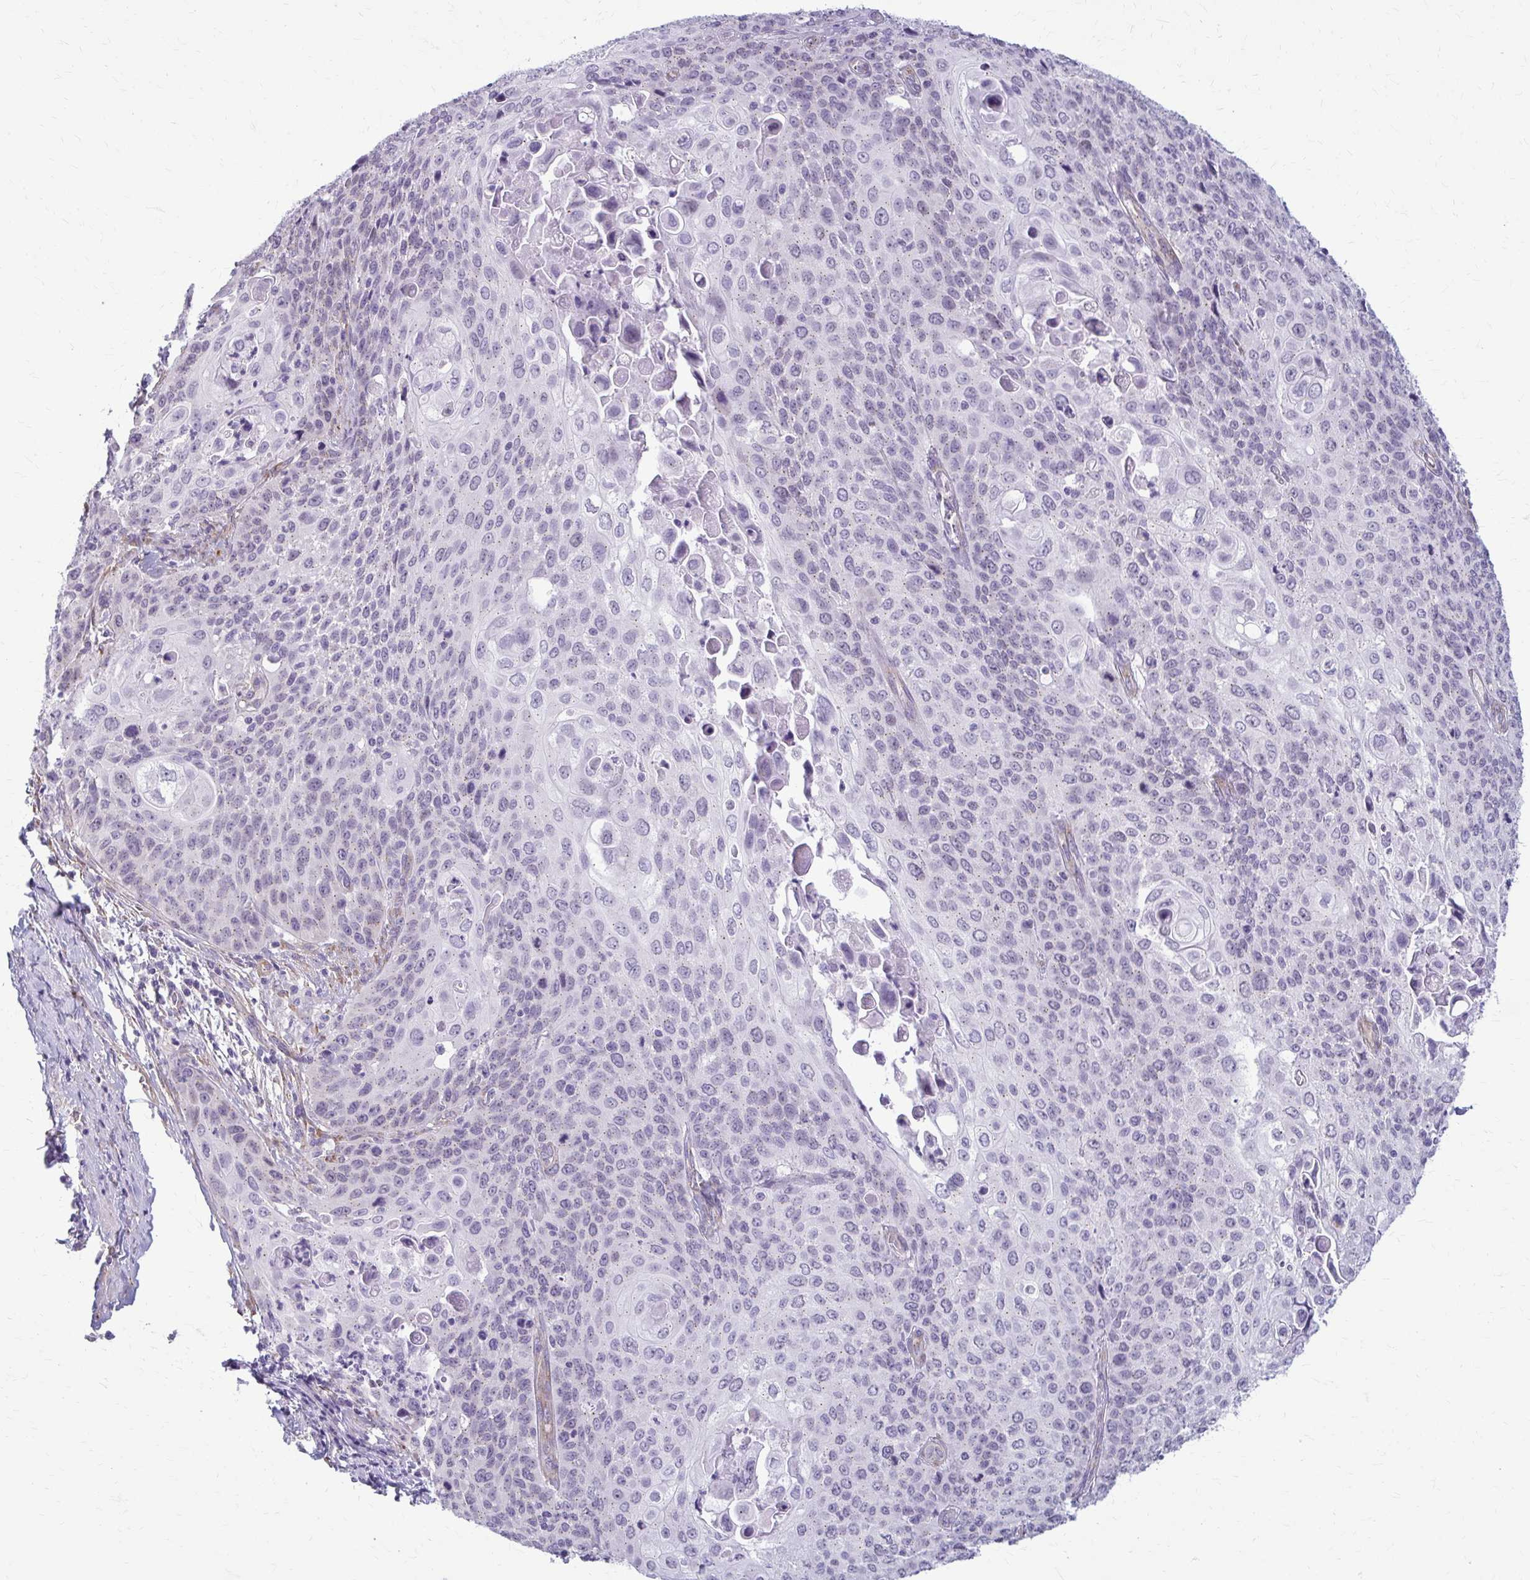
{"staining": {"intensity": "negative", "quantity": "none", "location": "none"}, "tissue": "cervical cancer", "cell_type": "Tumor cells", "image_type": "cancer", "snomed": [{"axis": "morphology", "description": "Squamous cell carcinoma, NOS"}, {"axis": "topography", "description": "Cervix"}], "caption": "There is no significant positivity in tumor cells of cervical cancer (squamous cell carcinoma).", "gene": "DEPP1", "patient": {"sex": "female", "age": 65}}